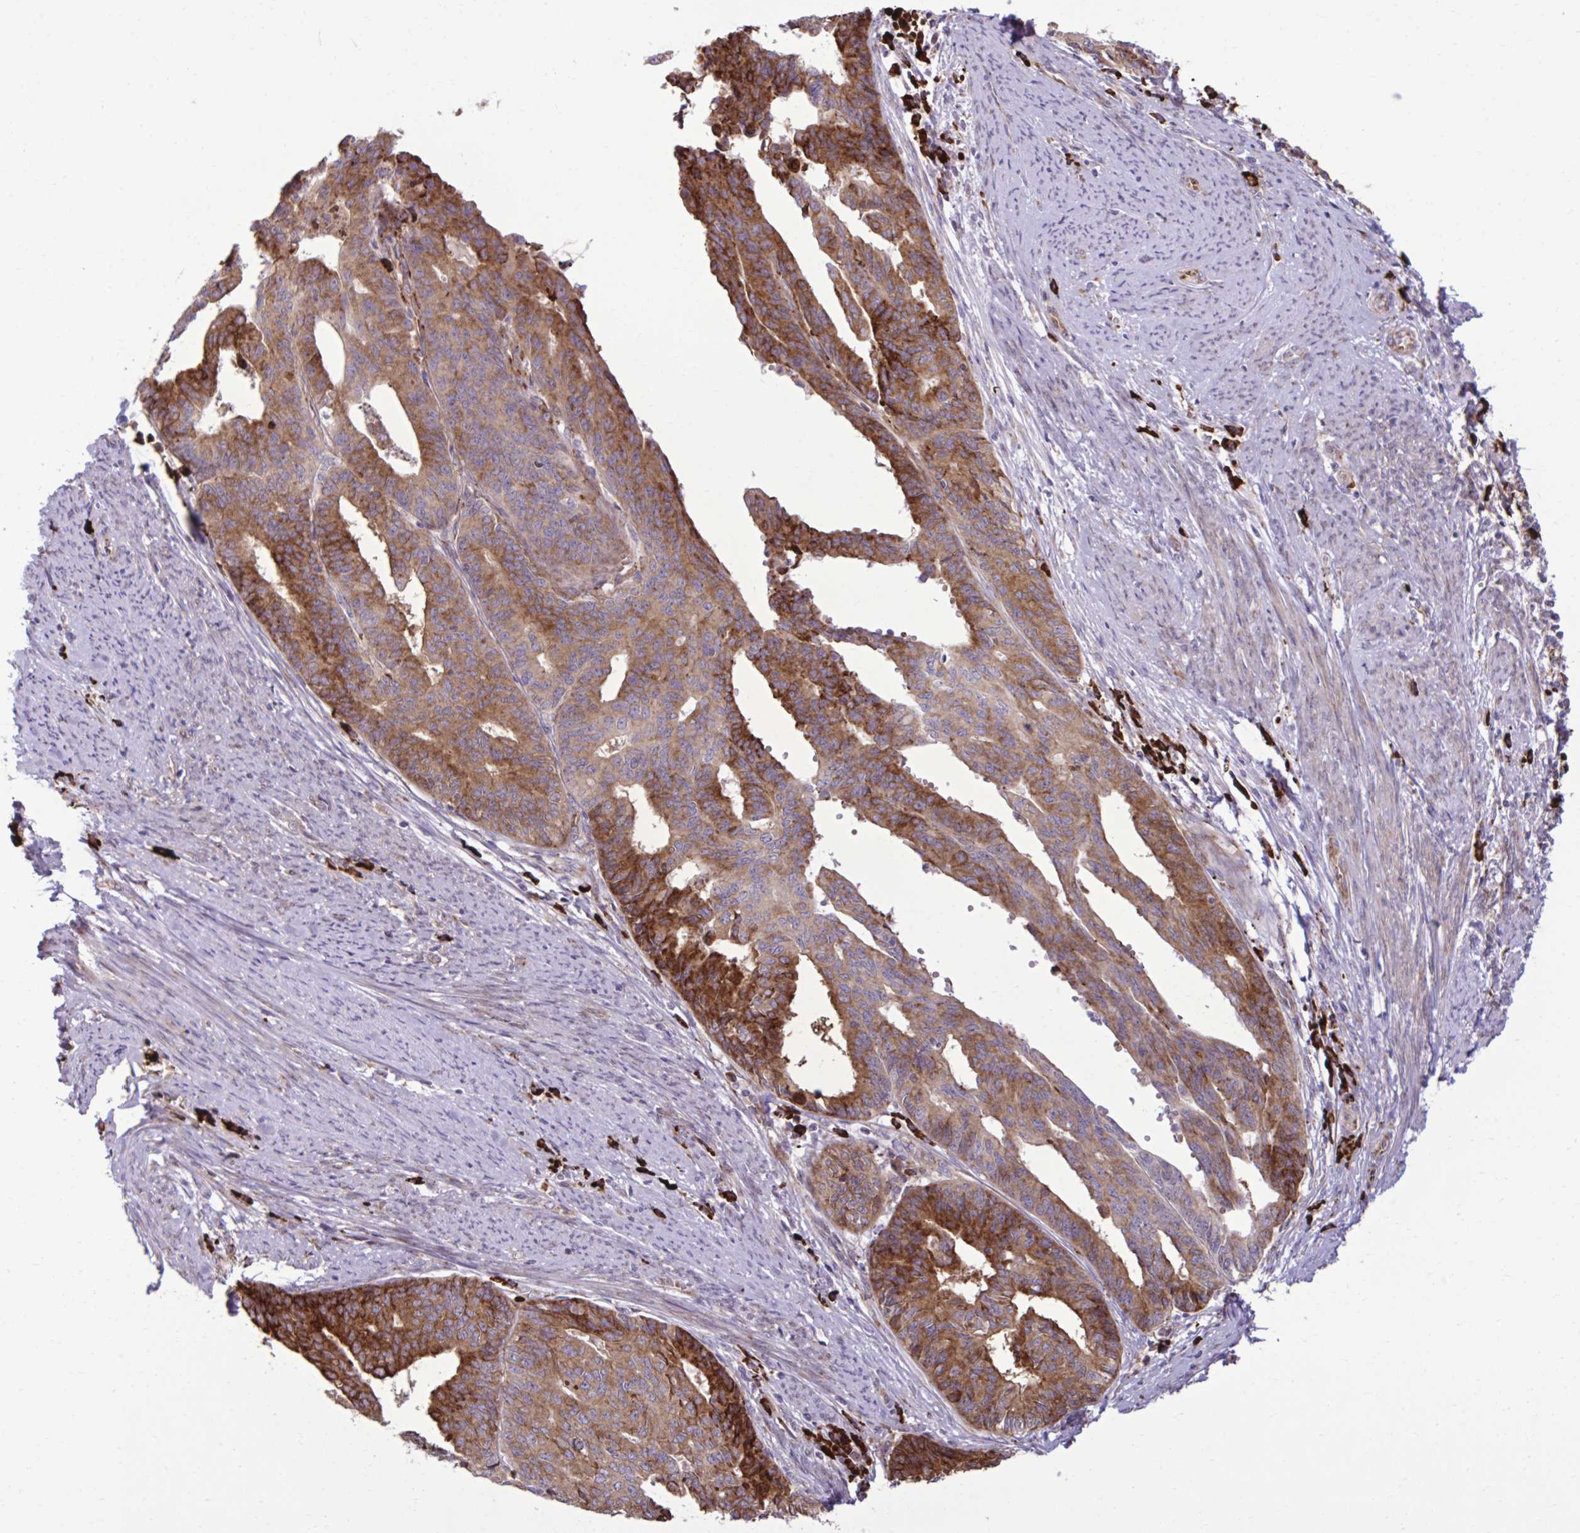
{"staining": {"intensity": "moderate", "quantity": ">75%", "location": "cytoplasmic/membranous"}, "tissue": "endometrial cancer", "cell_type": "Tumor cells", "image_type": "cancer", "snomed": [{"axis": "morphology", "description": "Adenocarcinoma, NOS"}, {"axis": "topography", "description": "Endometrium"}], "caption": "Adenocarcinoma (endometrial) stained for a protein demonstrates moderate cytoplasmic/membranous positivity in tumor cells.", "gene": "LIMS1", "patient": {"sex": "female", "age": 65}}